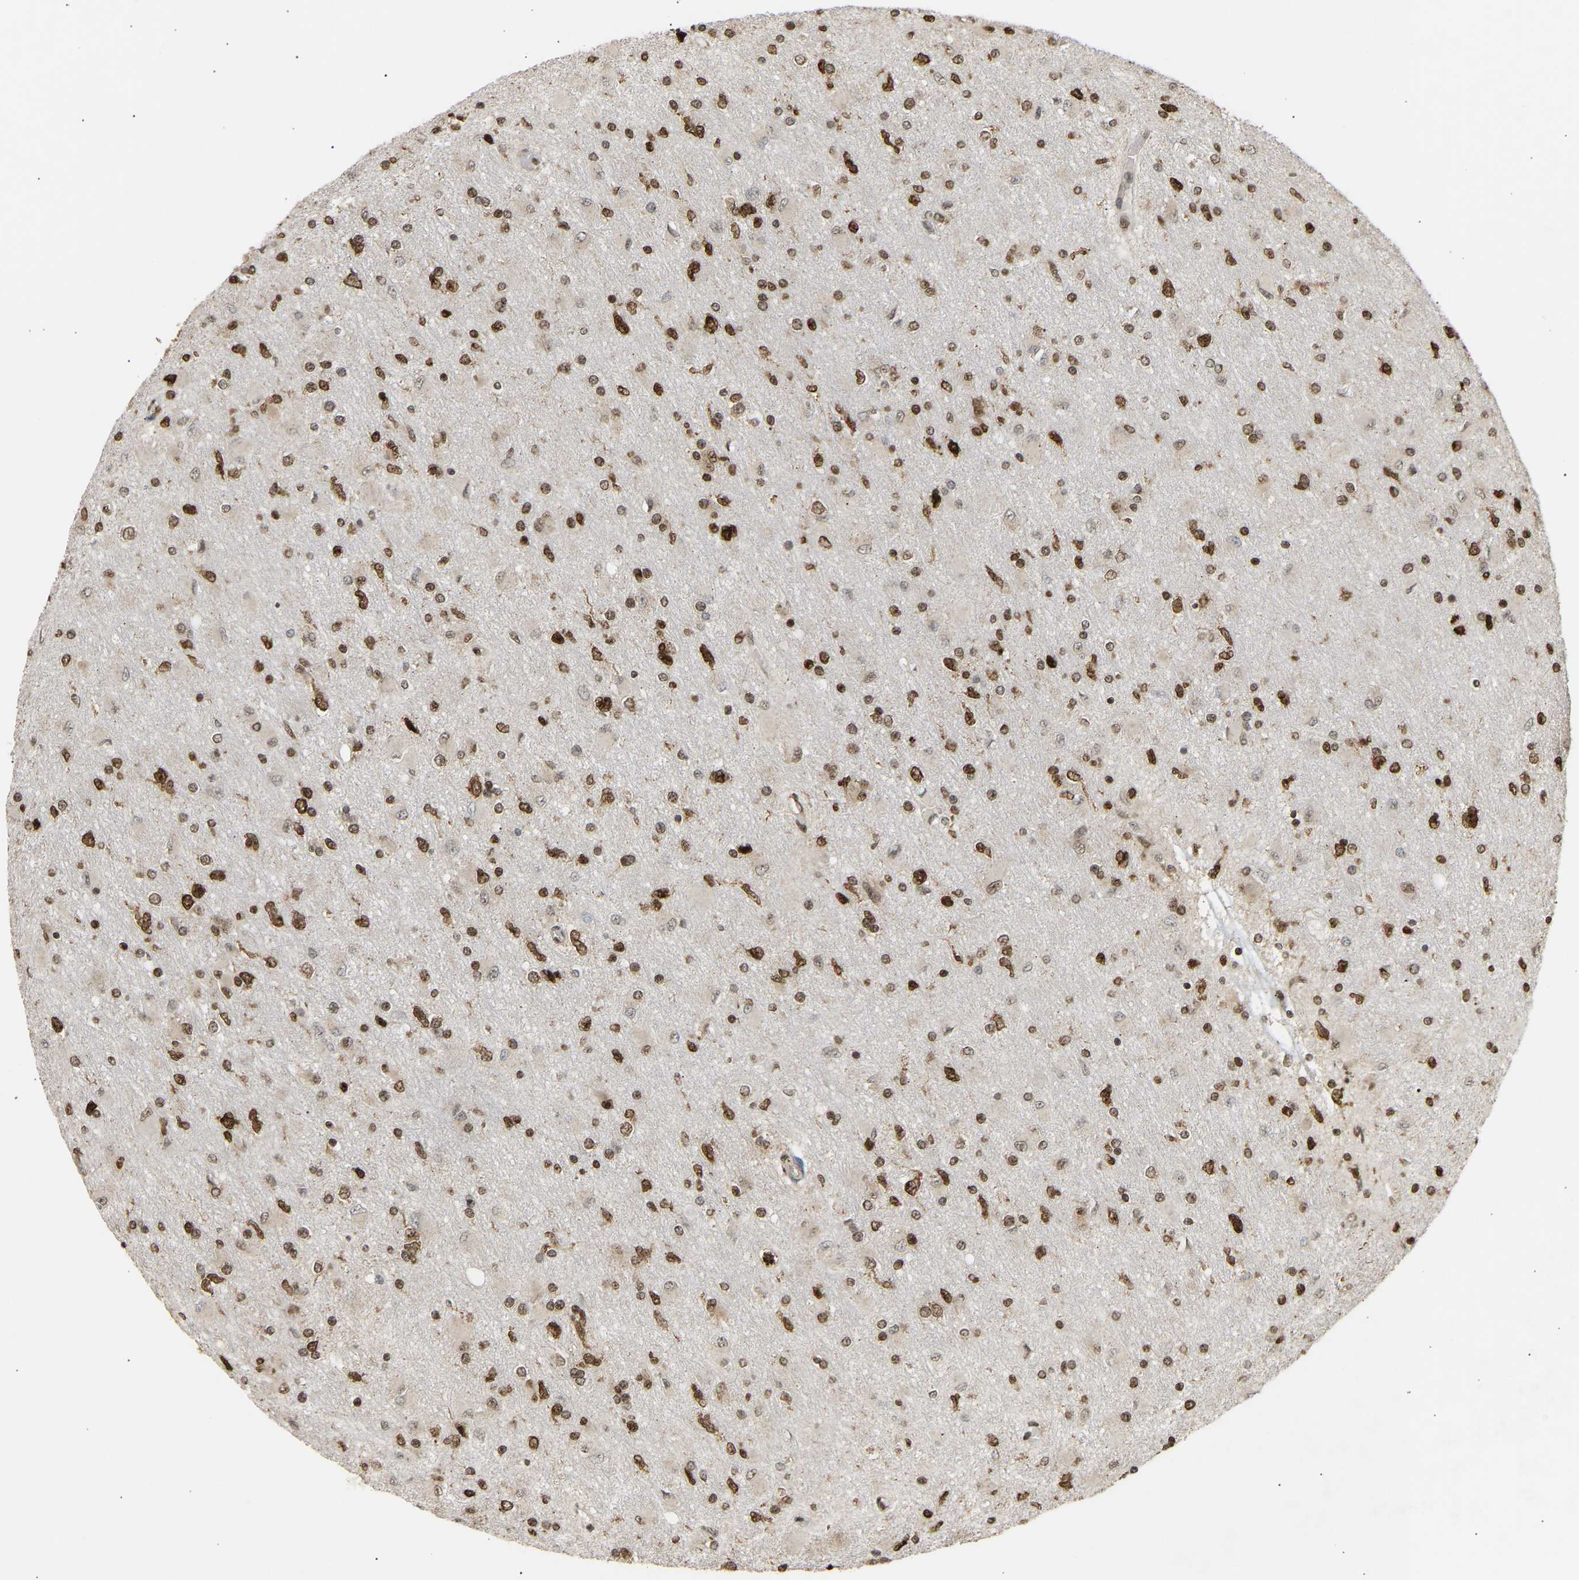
{"staining": {"intensity": "moderate", "quantity": ">75%", "location": "nuclear"}, "tissue": "glioma", "cell_type": "Tumor cells", "image_type": "cancer", "snomed": [{"axis": "morphology", "description": "Glioma, malignant, High grade"}, {"axis": "topography", "description": "Cerebral cortex"}], "caption": "Immunohistochemistry (IHC) of glioma shows medium levels of moderate nuclear expression in approximately >75% of tumor cells.", "gene": "ALYREF", "patient": {"sex": "female", "age": 36}}